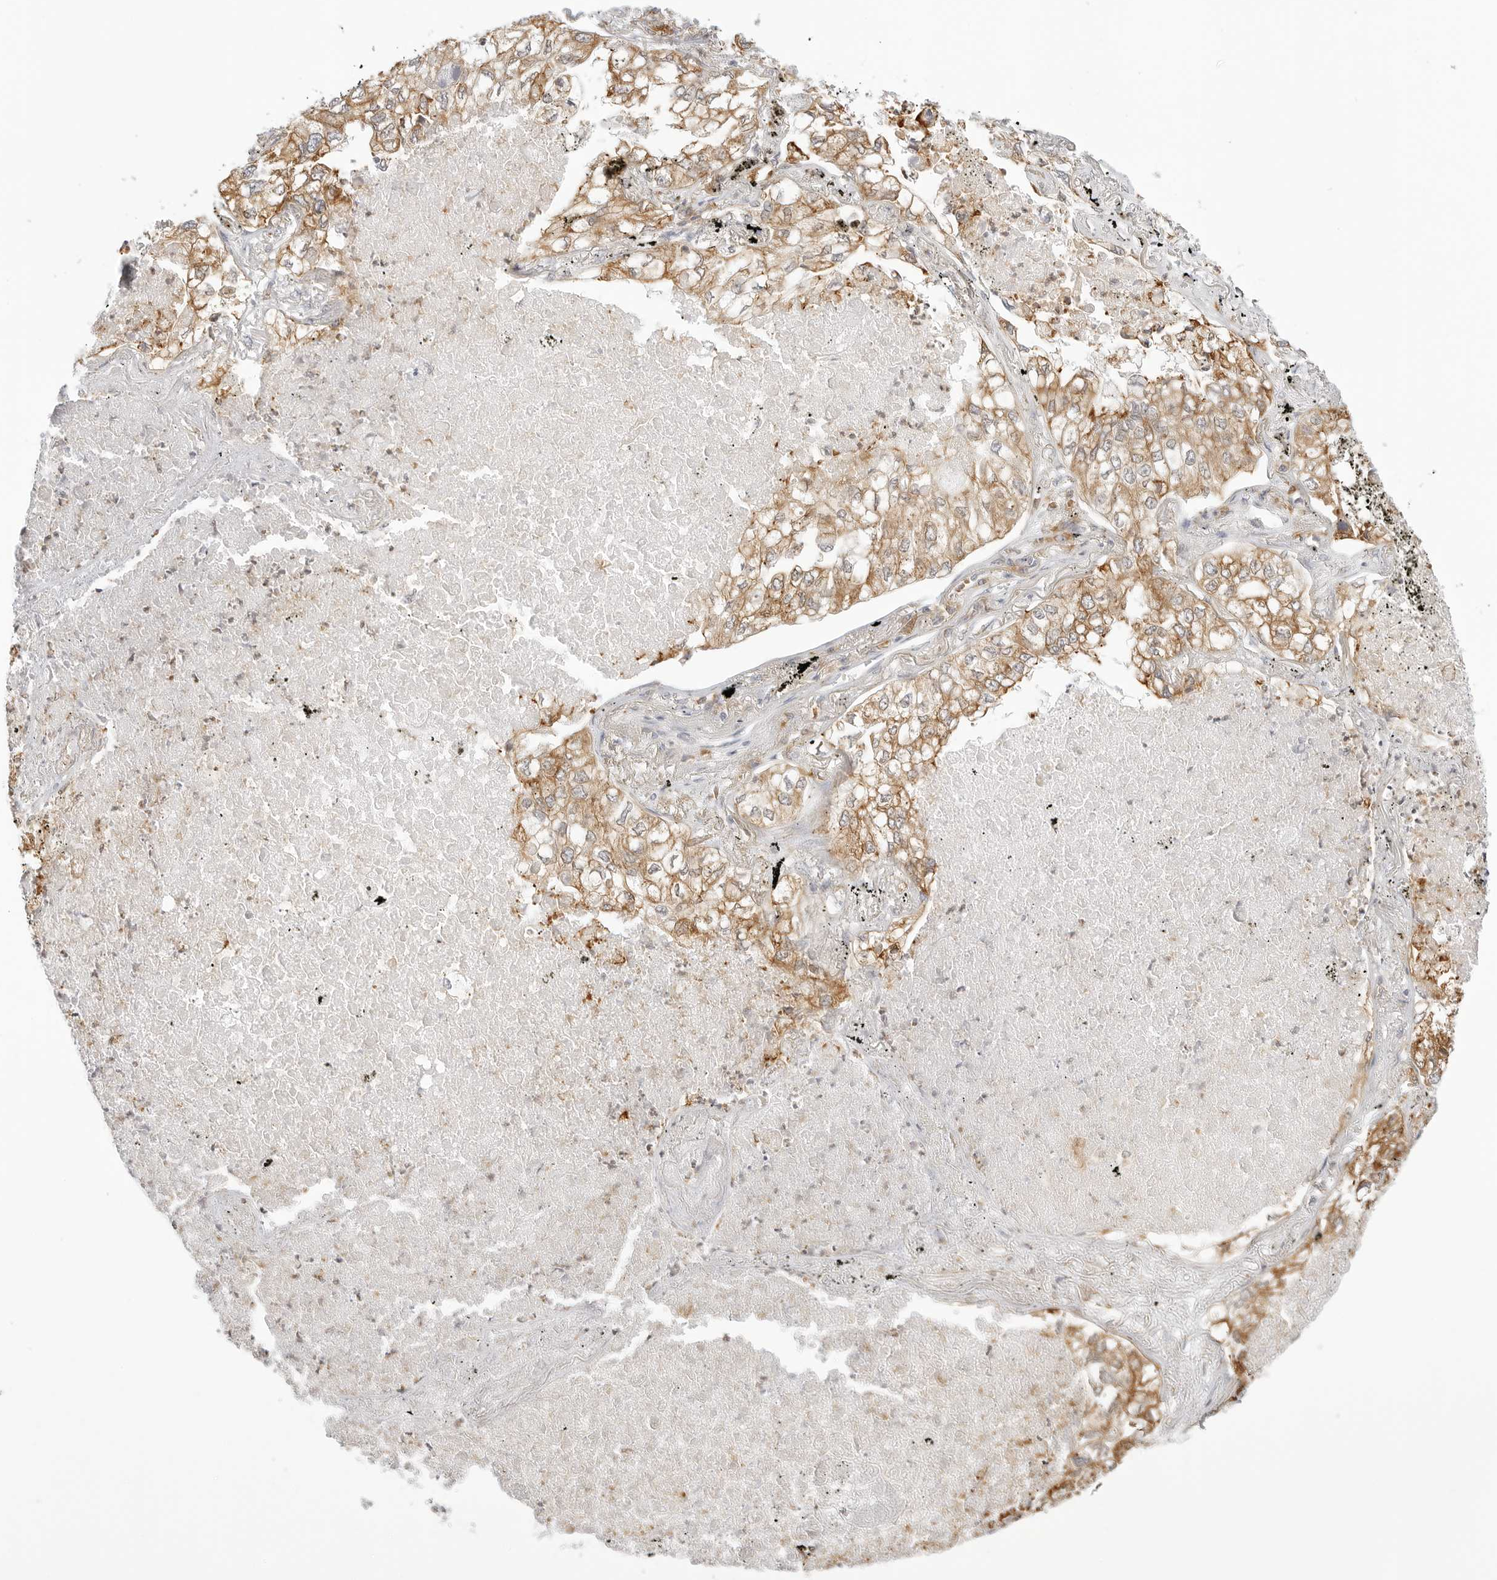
{"staining": {"intensity": "moderate", "quantity": ">75%", "location": "cytoplasmic/membranous"}, "tissue": "lung cancer", "cell_type": "Tumor cells", "image_type": "cancer", "snomed": [{"axis": "morphology", "description": "Adenocarcinoma, NOS"}, {"axis": "topography", "description": "Lung"}], "caption": "Immunohistochemical staining of lung cancer reveals medium levels of moderate cytoplasmic/membranous protein expression in approximately >75% of tumor cells.", "gene": "THEM4", "patient": {"sex": "male", "age": 65}}